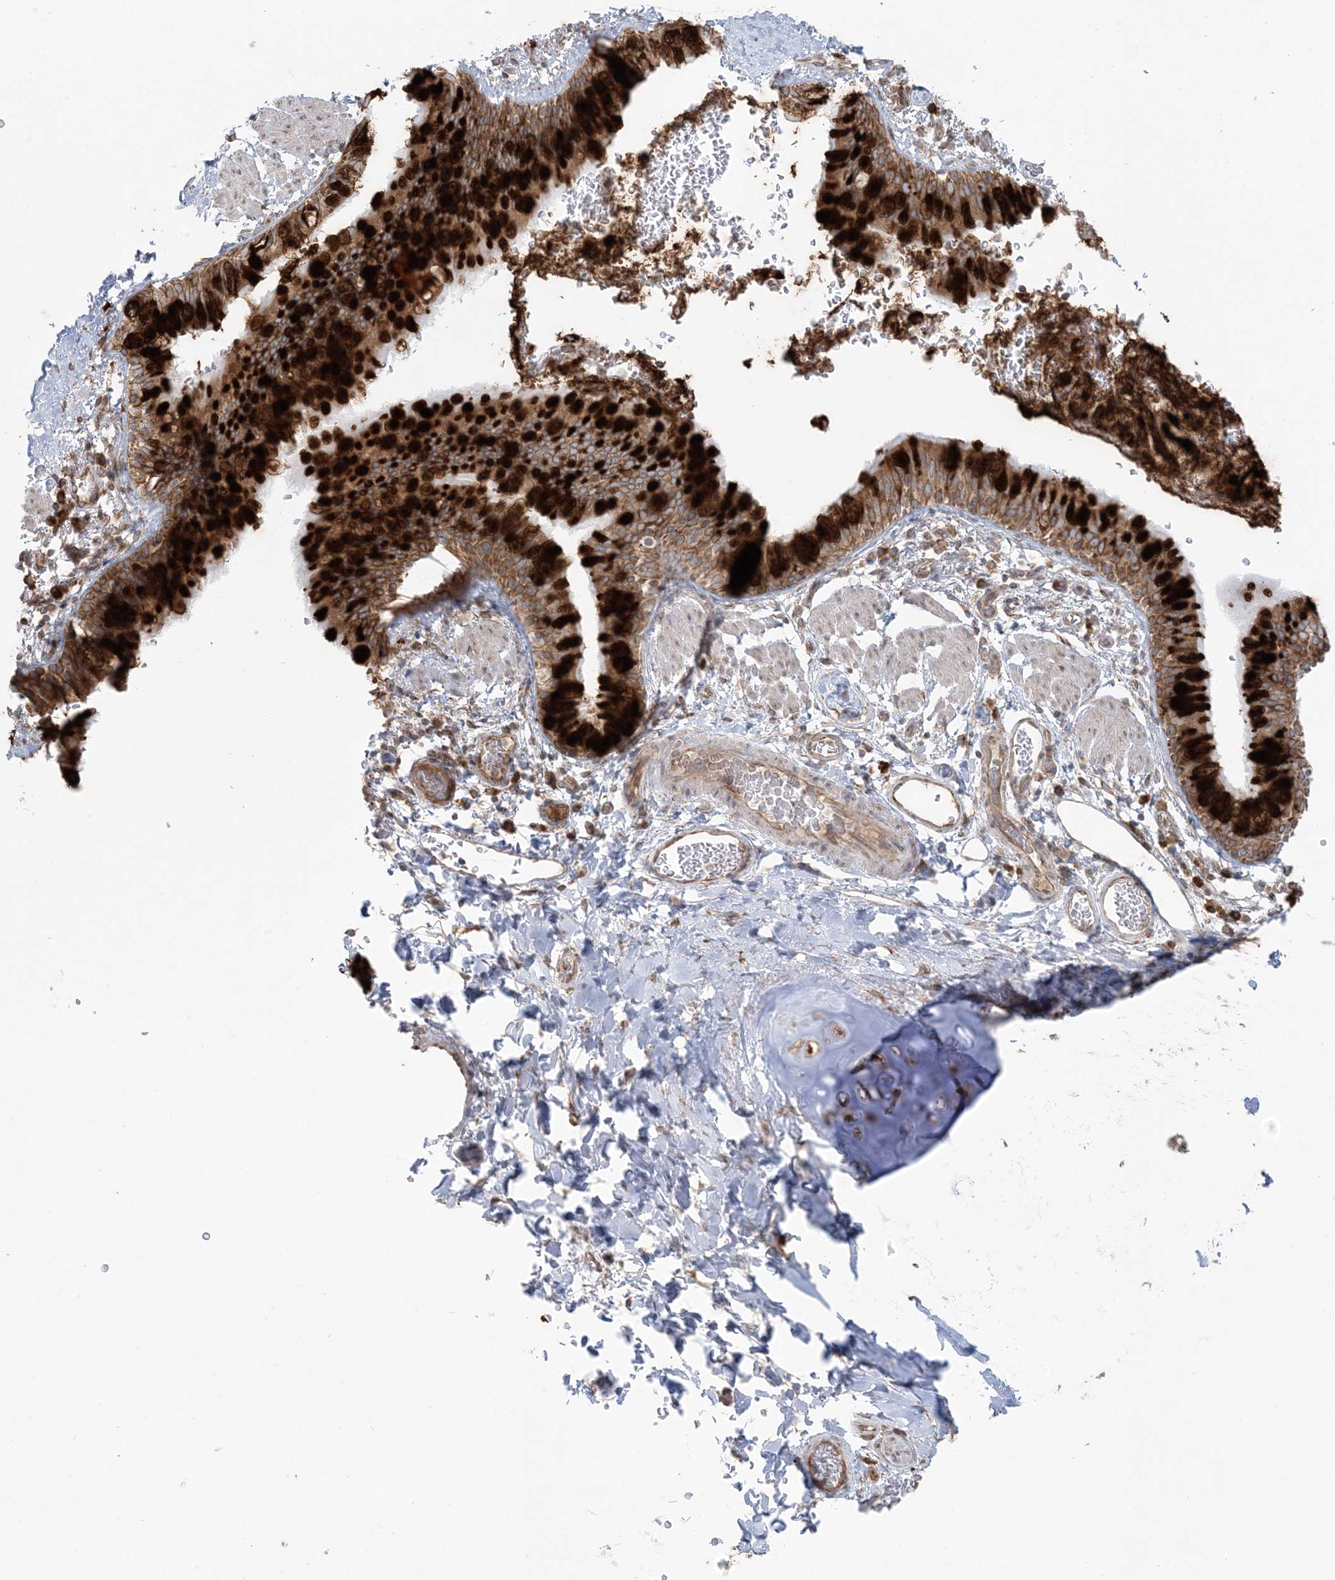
{"staining": {"intensity": "strong", "quantity": ">75%", "location": "cytoplasmic/membranous"}, "tissue": "bronchus", "cell_type": "Respiratory epithelial cells", "image_type": "normal", "snomed": [{"axis": "morphology", "description": "Normal tissue, NOS"}, {"axis": "topography", "description": "Cartilage tissue"}, {"axis": "topography", "description": "Bronchus"}], "caption": "A high amount of strong cytoplasmic/membranous staining is identified in about >75% of respiratory epithelial cells in unremarkable bronchus.", "gene": "UBXN4", "patient": {"sex": "female", "age": 36}}